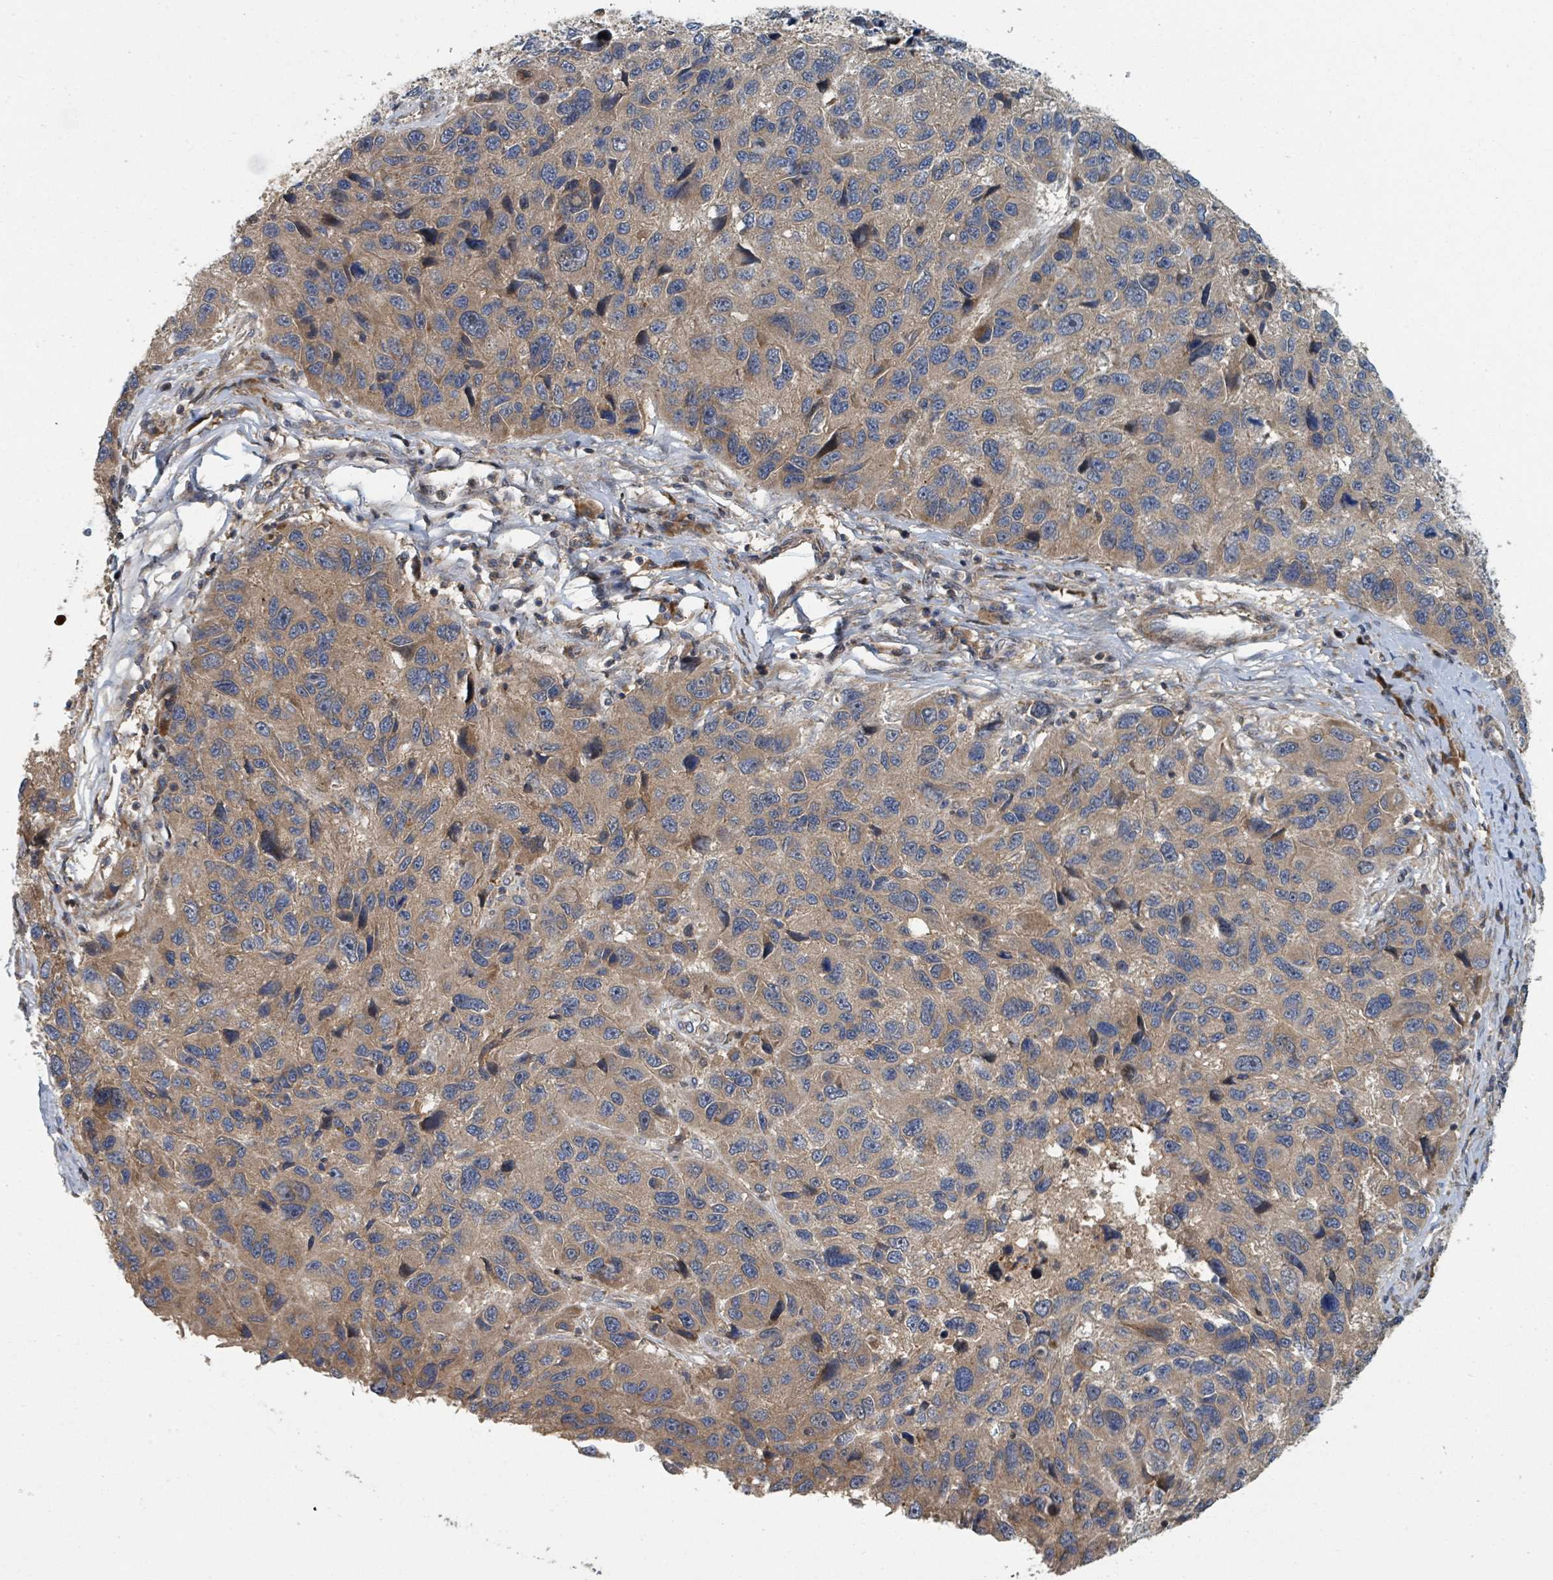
{"staining": {"intensity": "moderate", "quantity": "<25%", "location": "cytoplasmic/membranous"}, "tissue": "melanoma", "cell_type": "Tumor cells", "image_type": "cancer", "snomed": [{"axis": "morphology", "description": "Malignant melanoma, NOS"}, {"axis": "topography", "description": "Skin"}], "caption": "Brown immunohistochemical staining in melanoma exhibits moderate cytoplasmic/membranous expression in about <25% of tumor cells.", "gene": "DPM1", "patient": {"sex": "male", "age": 53}}